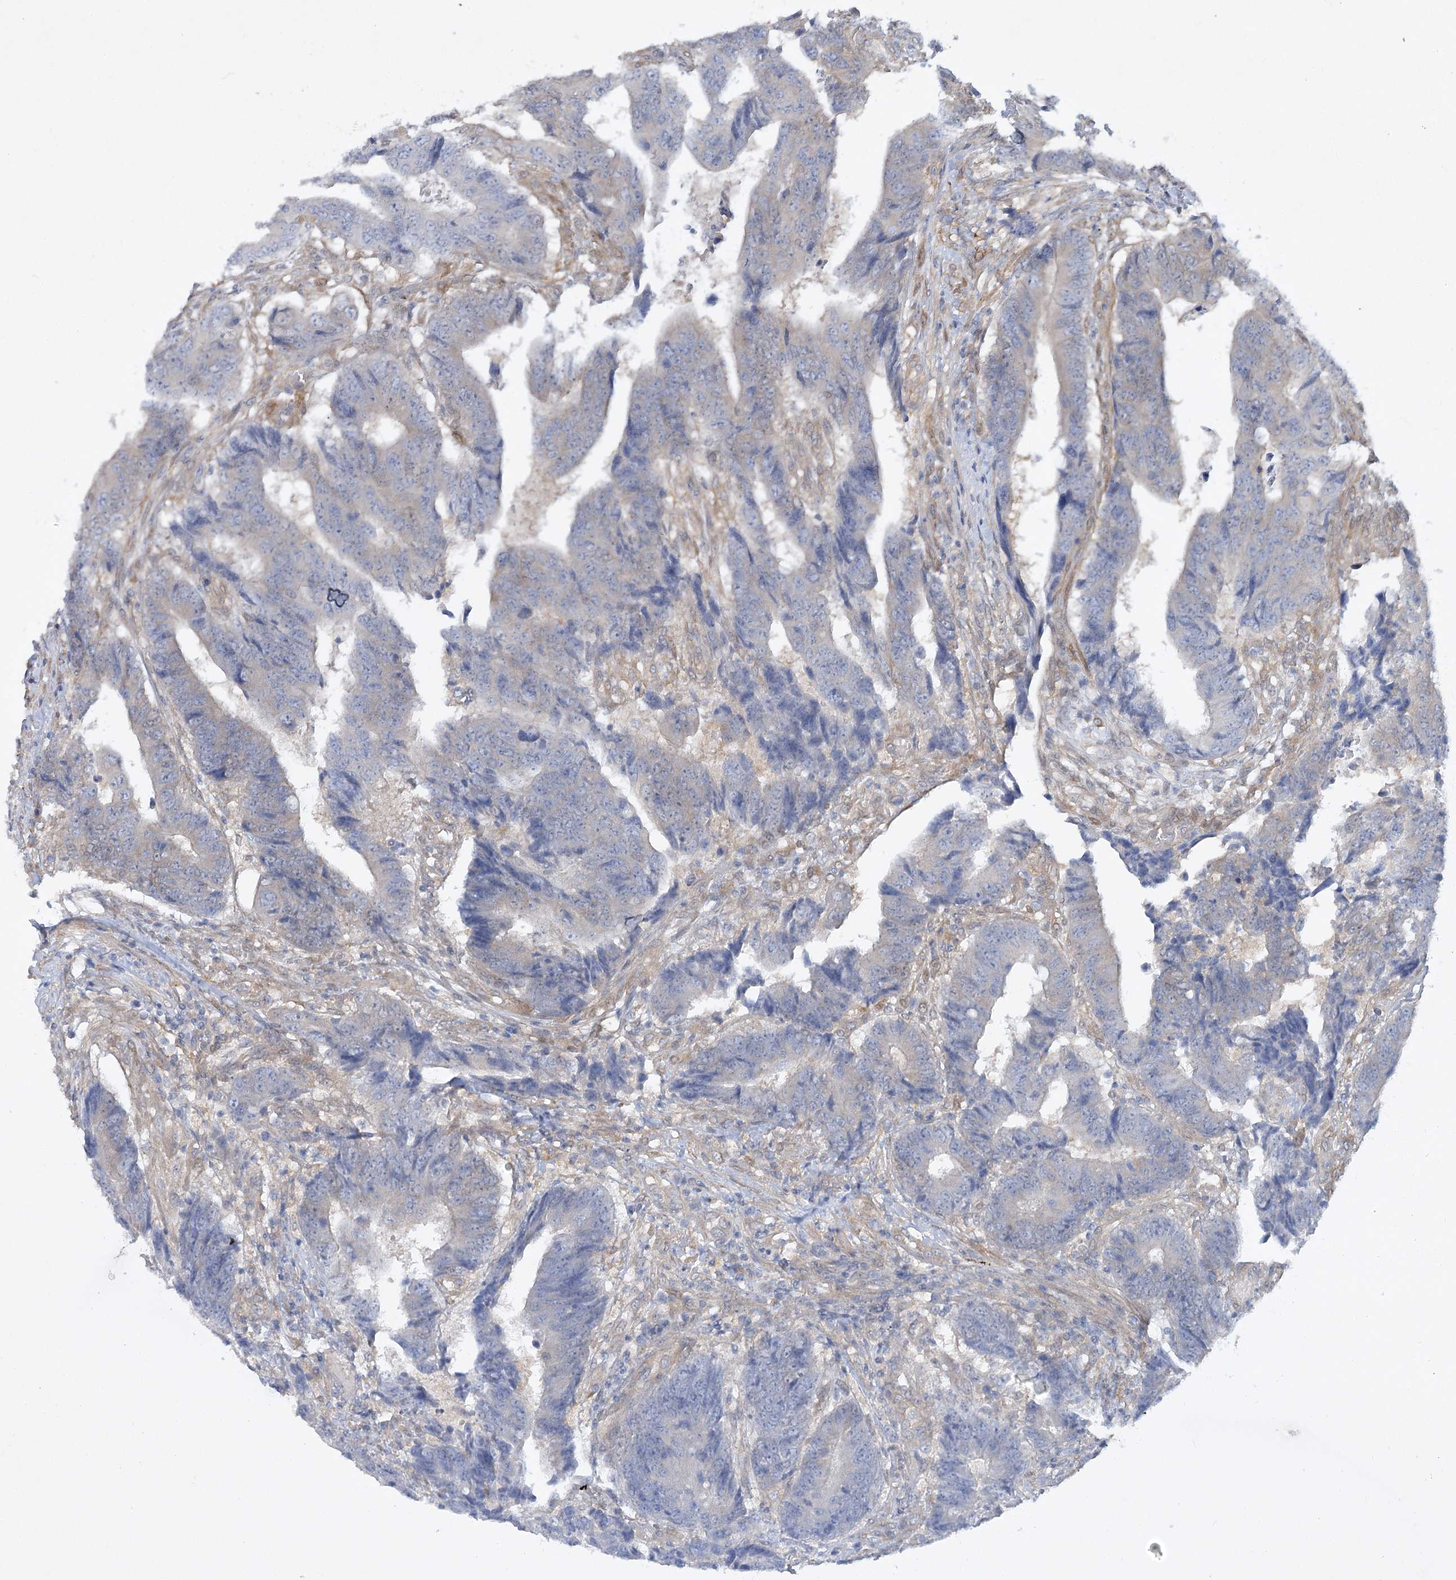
{"staining": {"intensity": "negative", "quantity": "none", "location": "none"}, "tissue": "colorectal cancer", "cell_type": "Tumor cells", "image_type": "cancer", "snomed": [{"axis": "morphology", "description": "Adenocarcinoma, NOS"}, {"axis": "topography", "description": "Rectum"}], "caption": "Tumor cells are negative for protein expression in human colorectal cancer.", "gene": "AAMDC", "patient": {"sex": "male", "age": 84}}